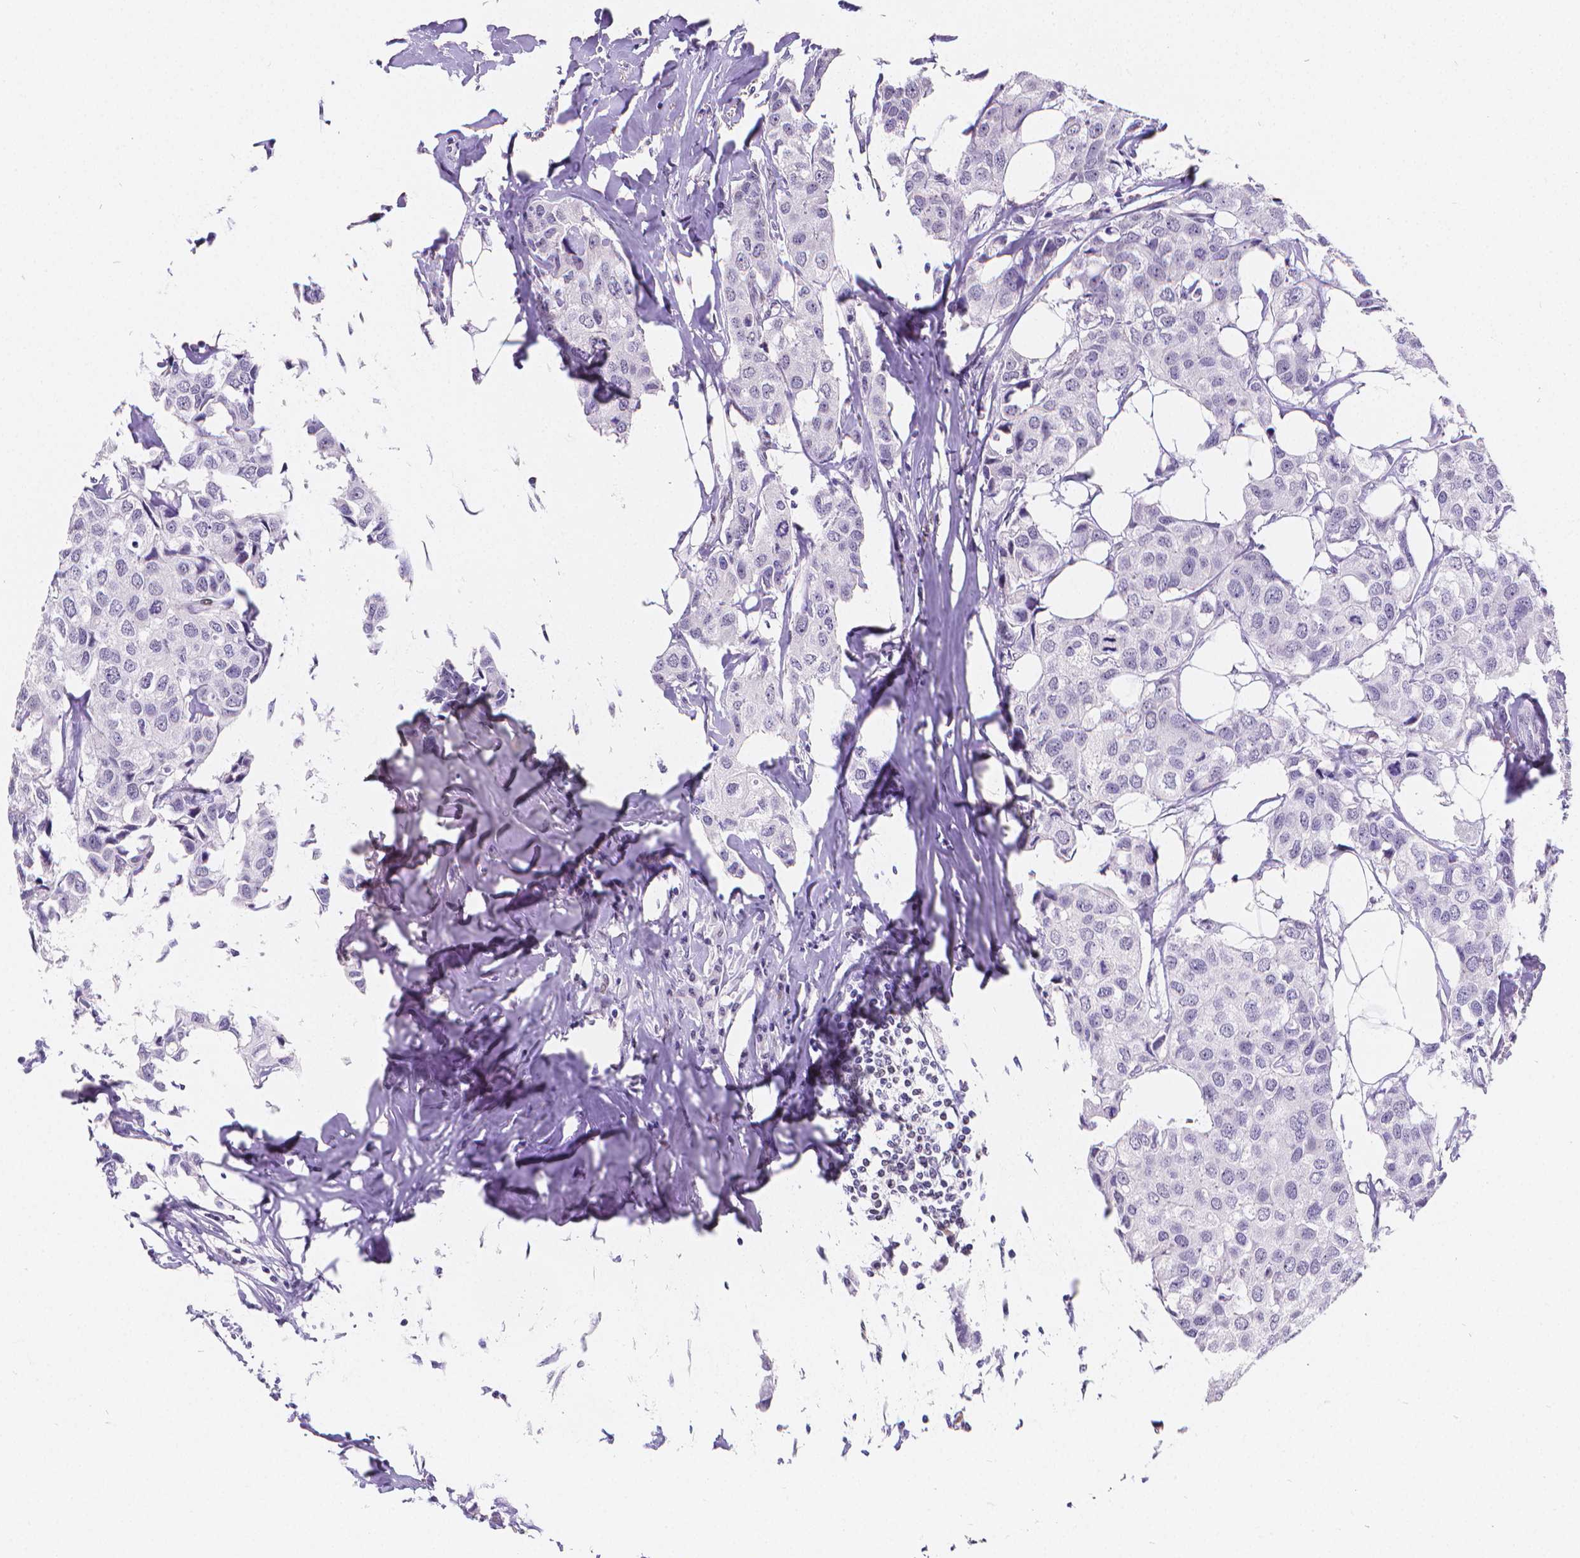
{"staining": {"intensity": "negative", "quantity": "none", "location": "none"}, "tissue": "breast cancer", "cell_type": "Tumor cells", "image_type": "cancer", "snomed": [{"axis": "morphology", "description": "Duct carcinoma"}, {"axis": "topography", "description": "Breast"}], "caption": "Immunohistochemistry (IHC) image of neoplastic tissue: breast cancer stained with DAB (3,3'-diaminobenzidine) shows no significant protein staining in tumor cells. (Brightfield microscopy of DAB immunohistochemistry (IHC) at high magnification).", "gene": "MEF2C", "patient": {"sex": "female", "age": 80}}